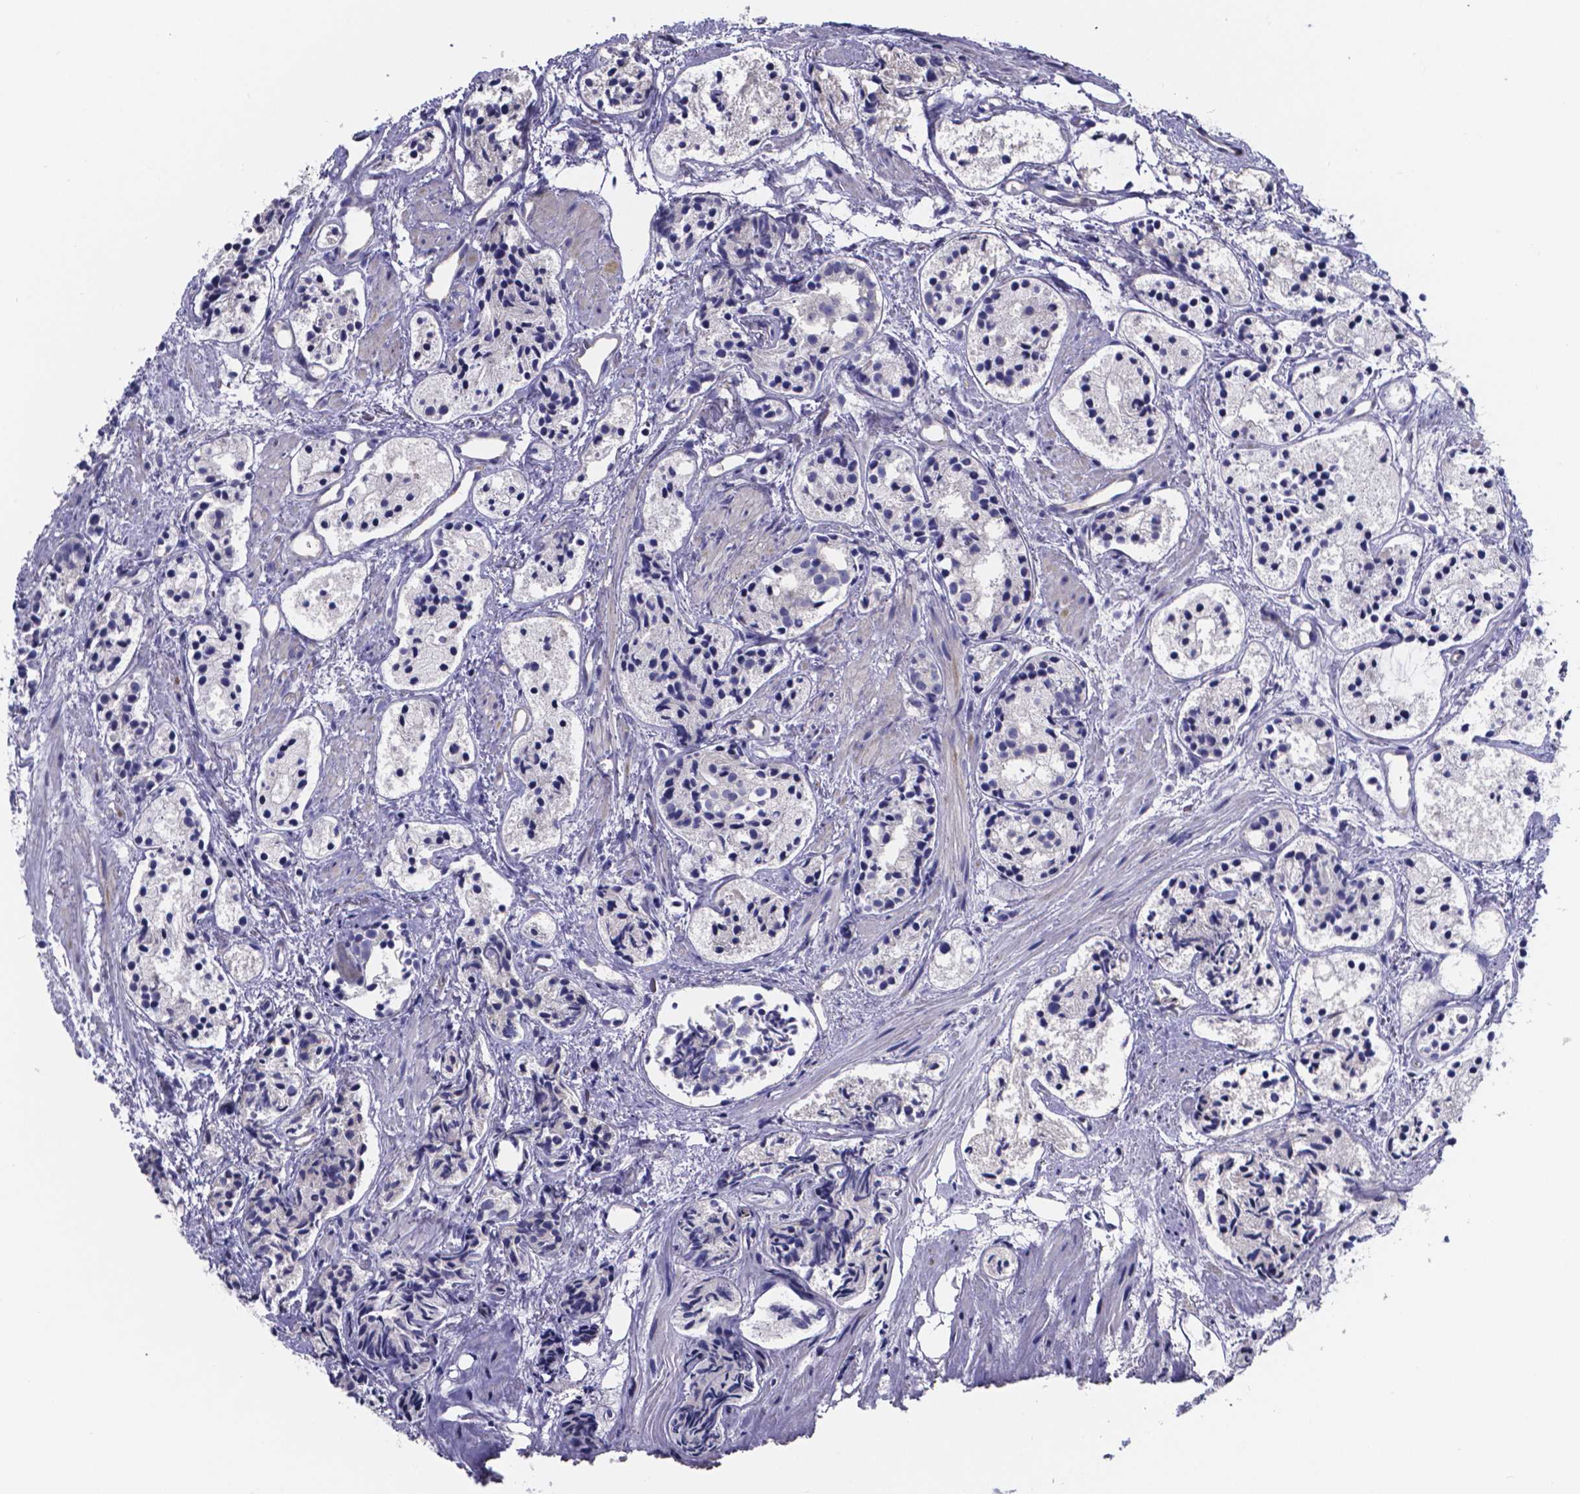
{"staining": {"intensity": "negative", "quantity": "none", "location": "none"}, "tissue": "prostate cancer", "cell_type": "Tumor cells", "image_type": "cancer", "snomed": [{"axis": "morphology", "description": "Adenocarcinoma, High grade"}, {"axis": "topography", "description": "Prostate"}], "caption": "Immunohistochemistry (IHC) histopathology image of human prostate cancer stained for a protein (brown), which shows no staining in tumor cells.", "gene": "SFRP4", "patient": {"sex": "male", "age": 85}}